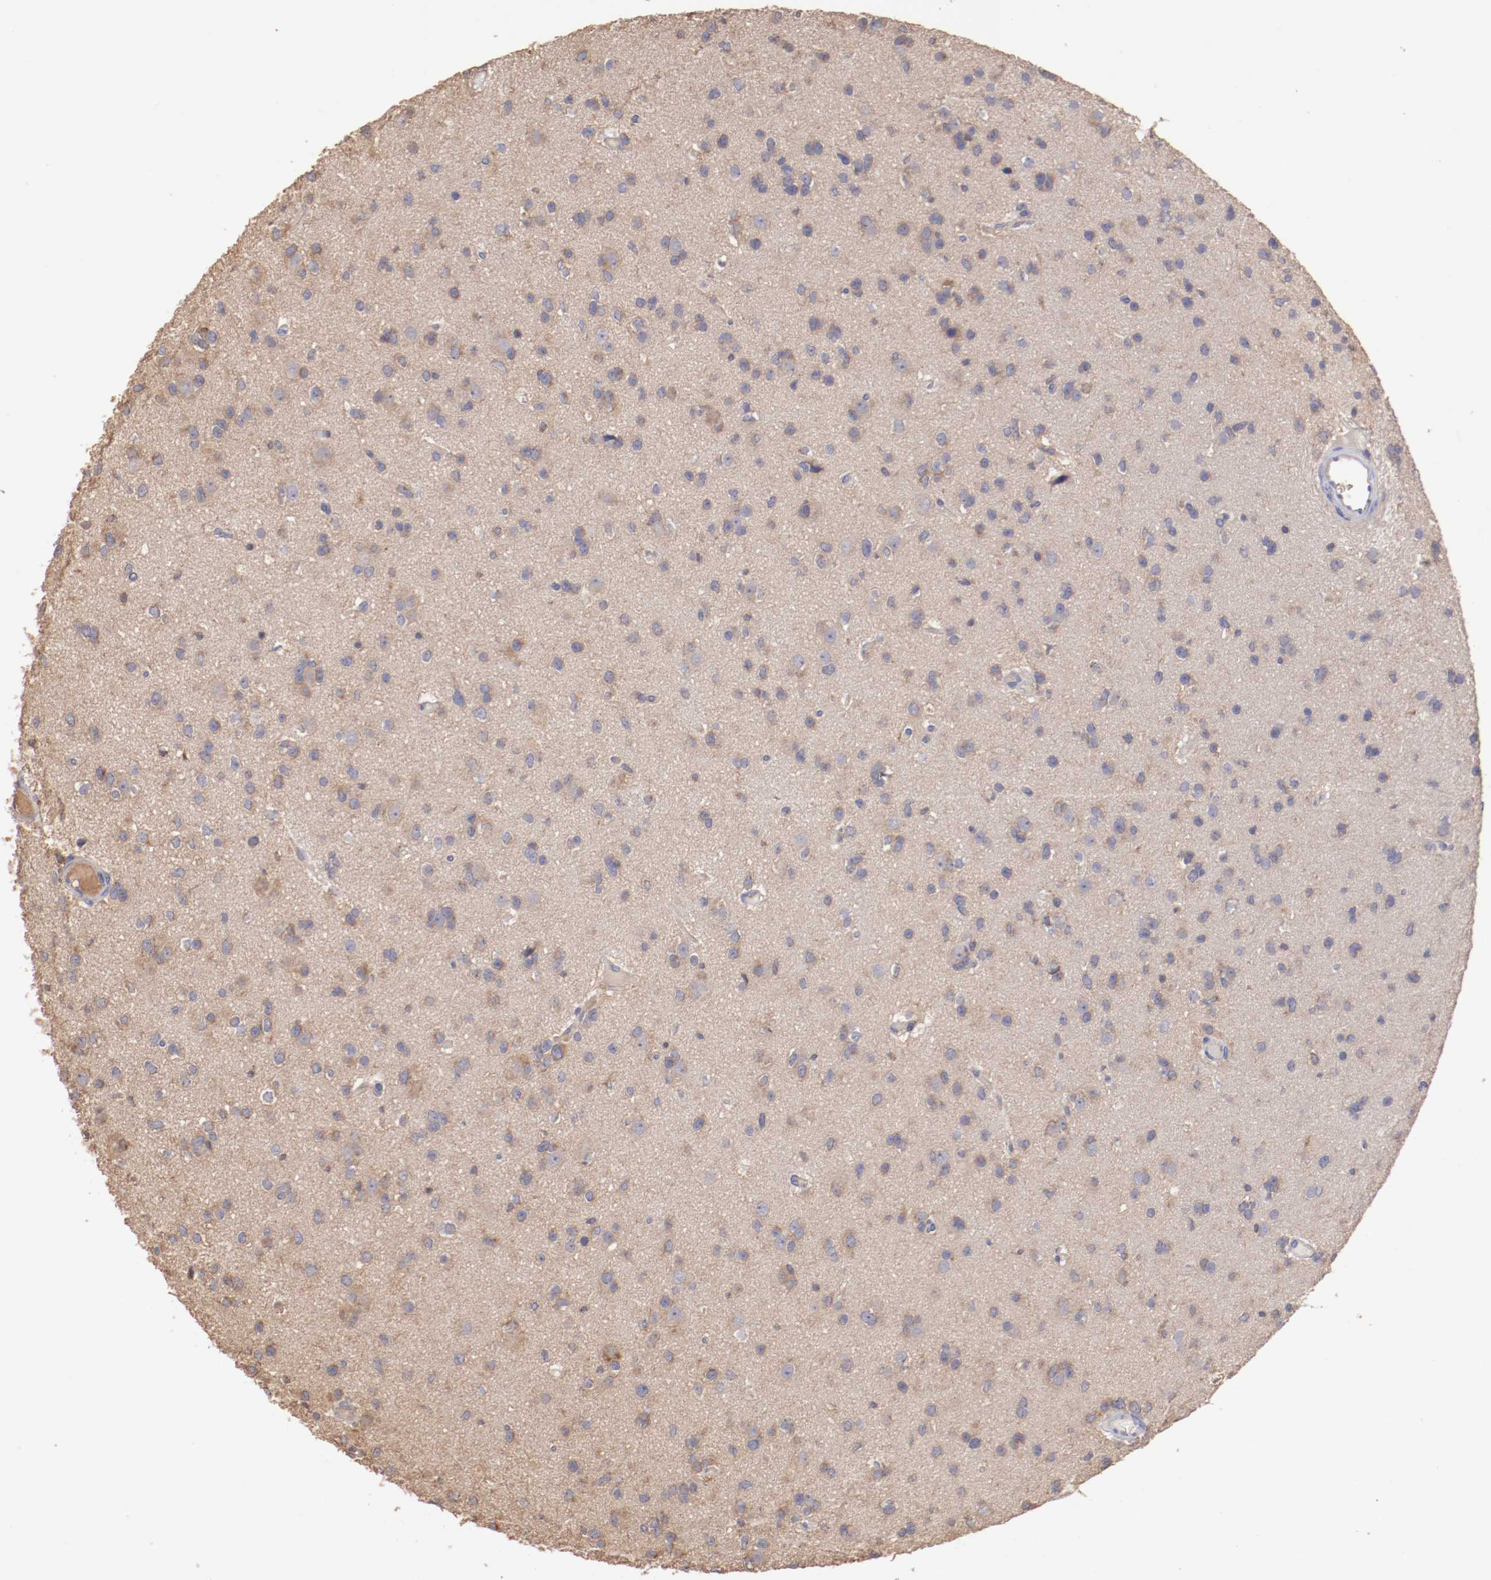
{"staining": {"intensity": "weak", "quantity": "25%-75%", "location": "cytoplasmic/membranous"}, "tissue": "glioma", "cell_type": "Tumor cells", "image_type": "cancer", "snomed": [{"axis": "morphology", "description": "Glioma, malignant, Low grade"}, {"axis": "topography", "description": "Brain"}], "caption": "This micrograph displays glioma stained with immunohistochemistry (IHC) to label a protein in brown. The cytoplasmic/membranous of tumor cells show weak positivity for the protein. Nuclei are counter-stained blue.", "gene": "NFKBIE", "patient": {"sex": "male", "age": 42}}